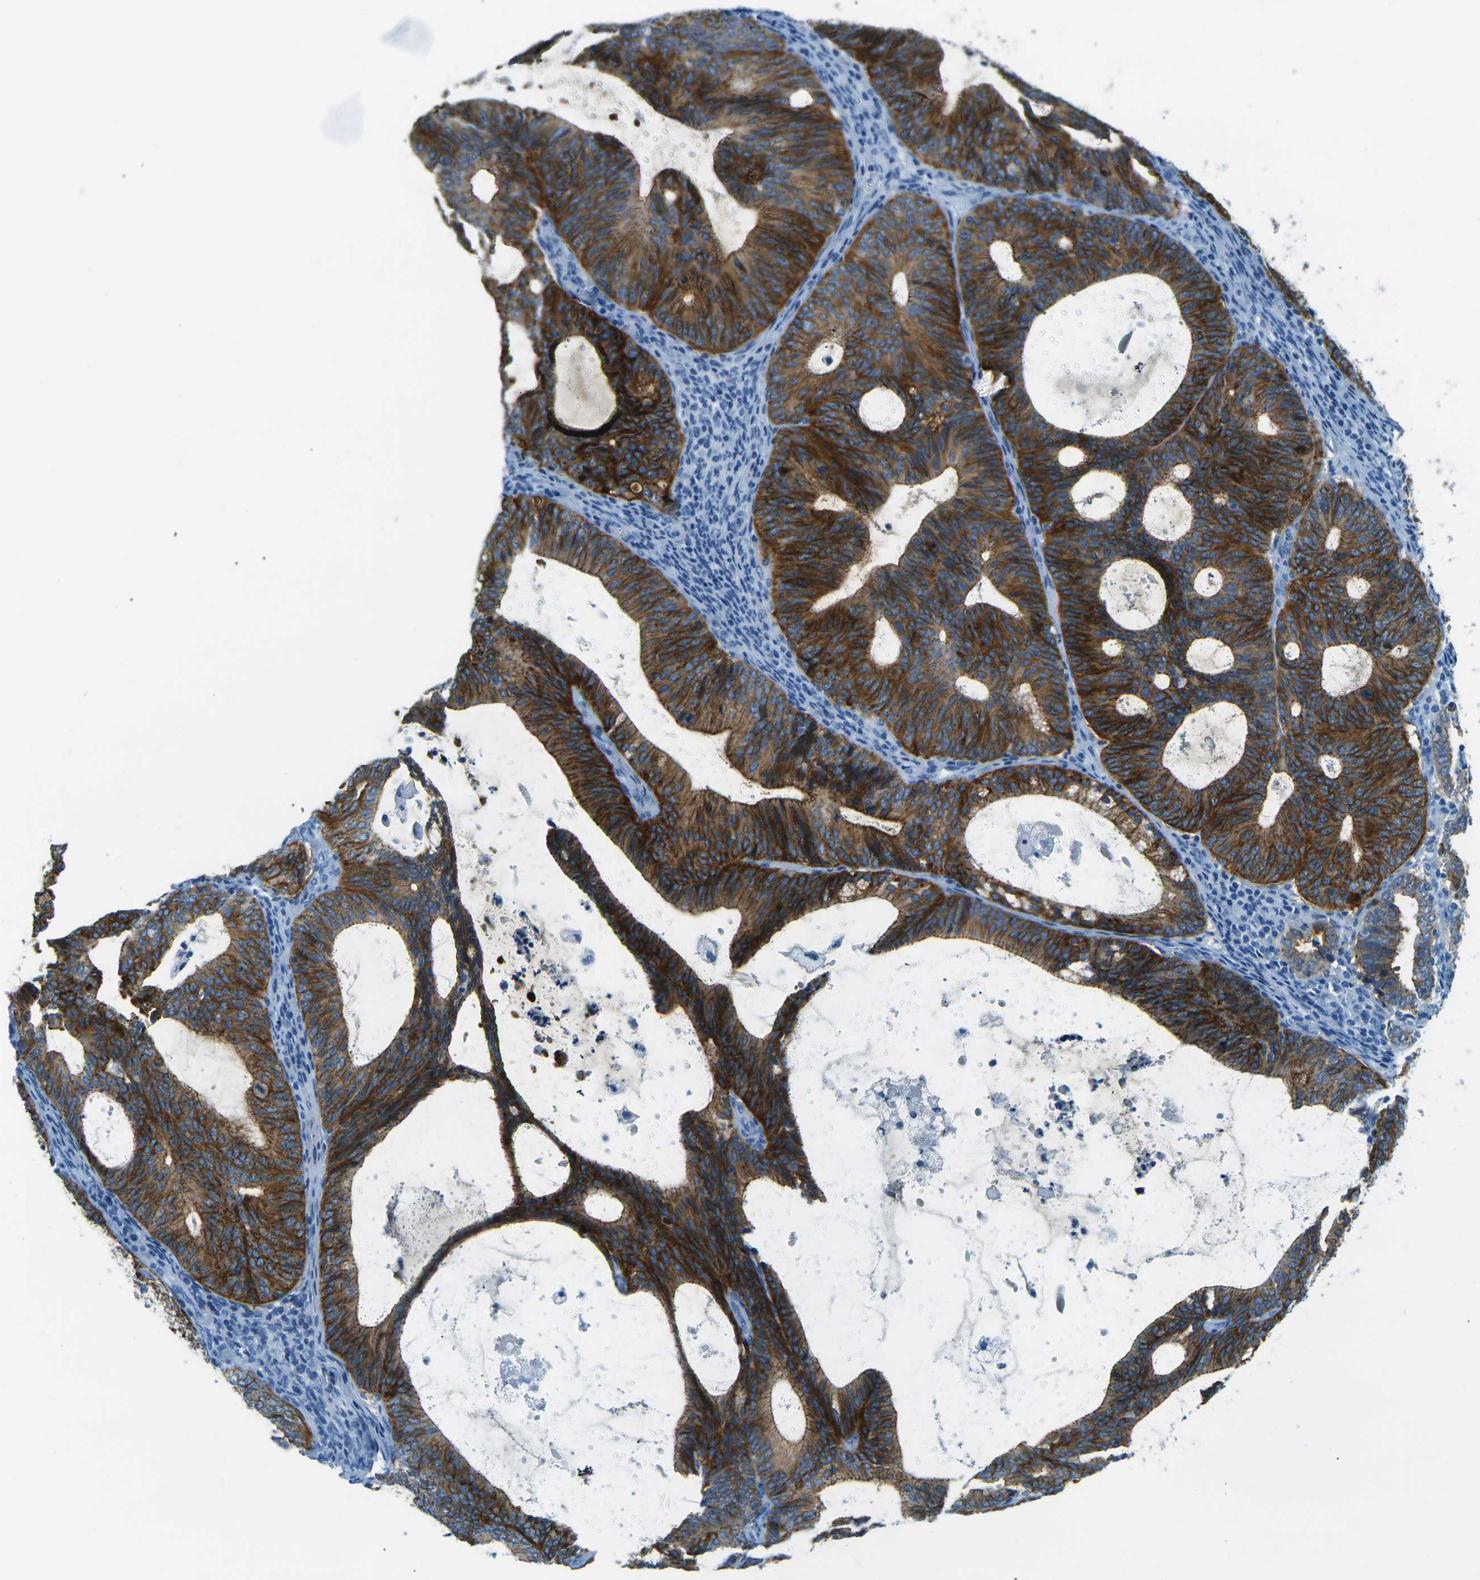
{"staining": {"intensity": "strong", "quantity": ">75%", "location": "cytoplasmic/membranous"}, "tissue": "endometrial cancer", "cell_type": "Tumor cells", "image_type": "cancer", "snomed": [{"axis": "morphology", "description": "Adenocarcinoma, NOS"}, {"axis": "topography", "description": "Uterus"}], "caption": "Protein expression analysis of human adenocarcinoma (endometrial) reveals strong cytoplasmic/membranous positivity in approximately >75% of tumor cells. (Stains: DAB in brown, nuclei in blue, Microscopy: brightfield microscopy at high magnification).", "gene": "OCLN", "patient": {"sex": "female", "age": 83}}